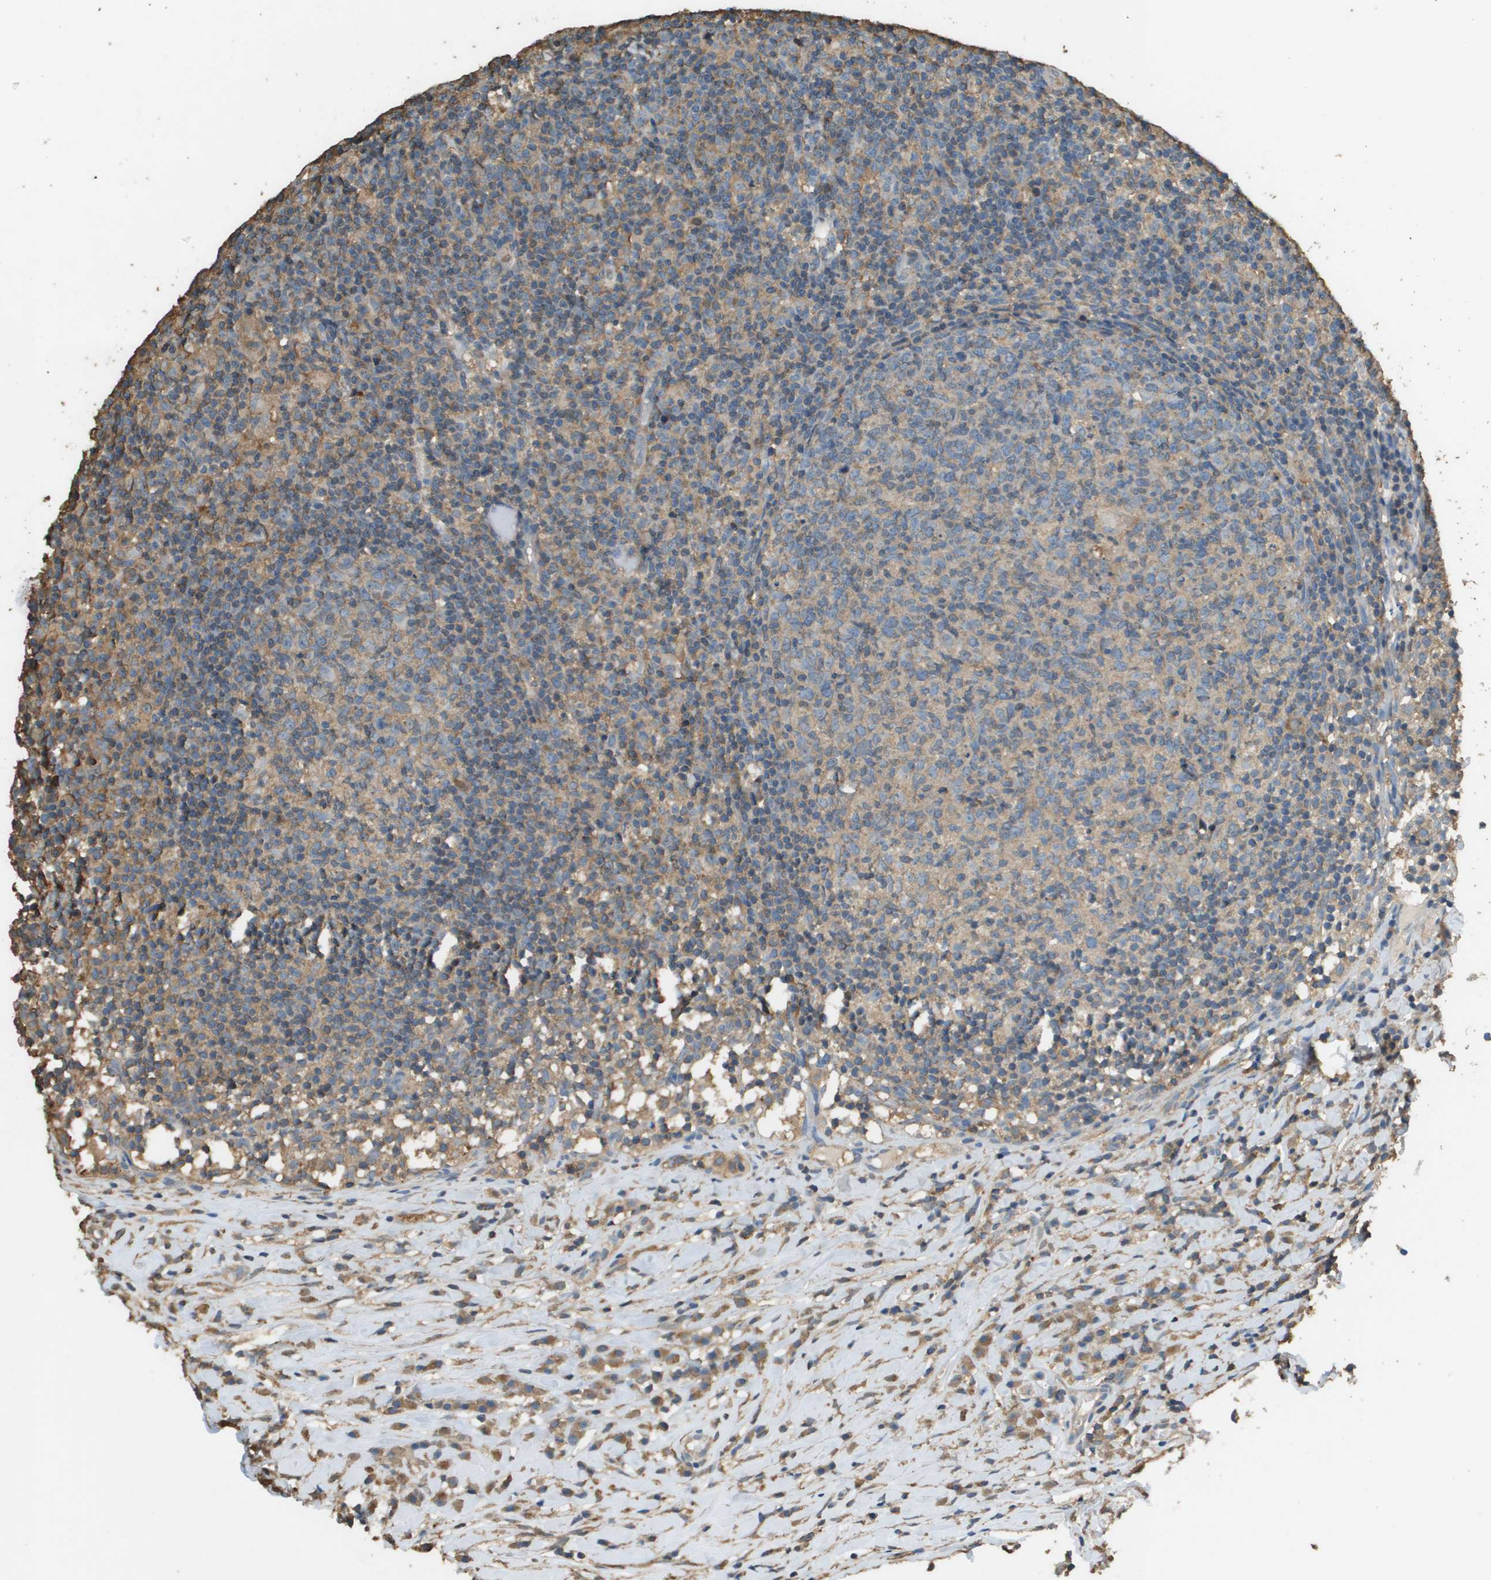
{"staining": {"intensity": "weak", "quantity": "25%-75%", "location": "cytoplasmic/membranous"}, "tissue": "lymph node", "cell_type": "Germinal center cells", "image_type": "normal", "snomed": [{"axis": "morphology", "description": "Normal tissue, NOS"}, {"axis": "morphology", "description": "Inflammation, NOS"}, {"axis": "topography", "description": "Lymph node"}], "caption": "Germinal center cells reveal low levels of weak cytoplasmic/membranous expression in about 25%-75% of cells in benign human lymph node.", "gene": "MS4A7", "patient": {"sex": "male", "age": 55}}